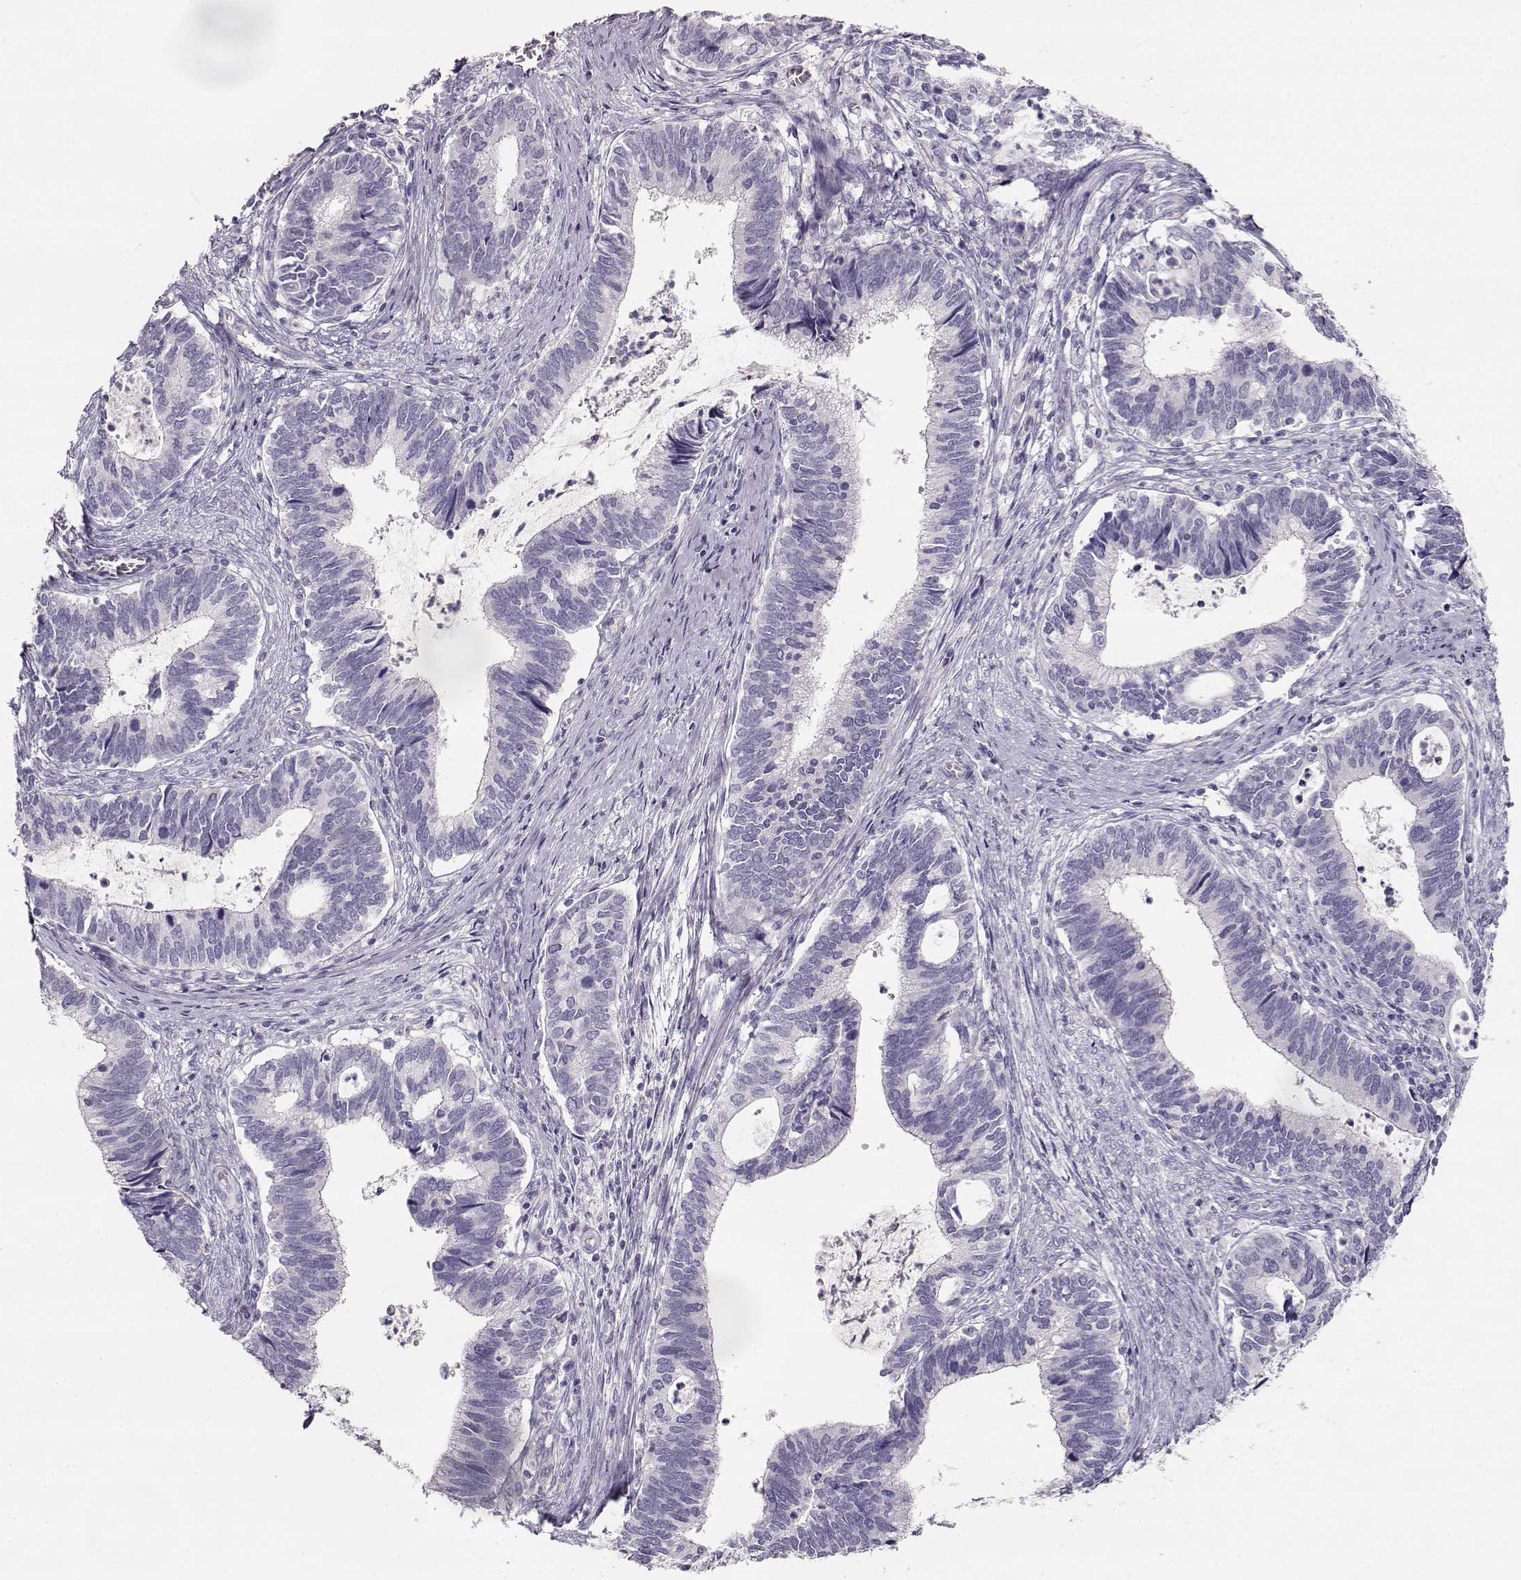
{"staining": {"intensity": "negative", "quantity": "none", "location": "none"}, "tissue": "cervical cancer", "cell_type": "Tumor cells", "image_type": "cancer", "snomed": [{"axis": "morphology", "description": "Adenocarcinoma, NOS"}, {"axis": "topography", "description": "Cervix"}], "caption": "Immunohistochemical staining of cervical cancer displays no significant expression in tumor cells.", "gene": "LEPR", "patient": {"sex": "female", "age": 42}}